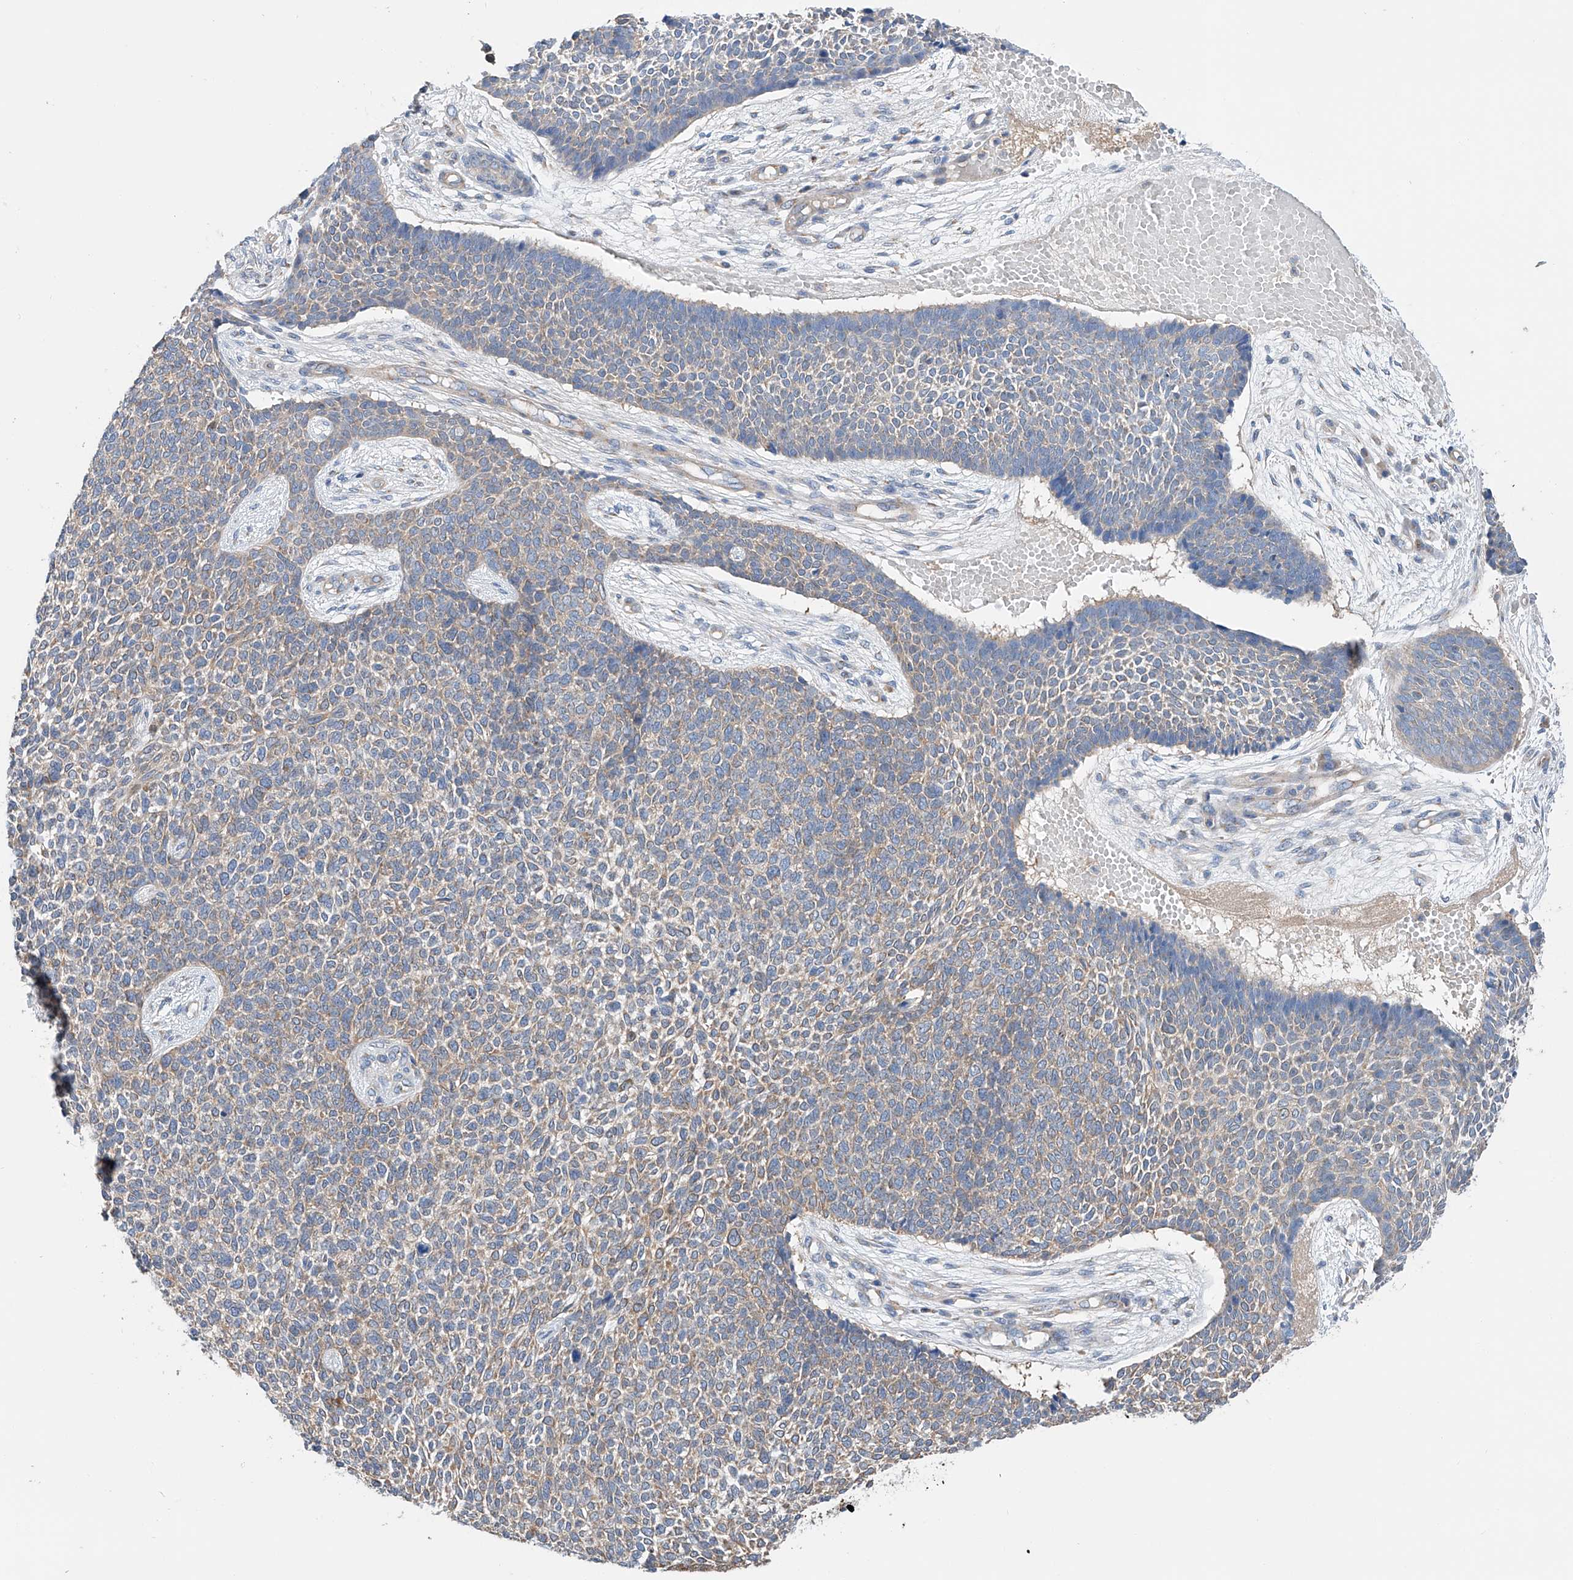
{"staining": {"intensity": "weak", "quantity": ">75%", "location": "cytoplasmic/membranous"}, "tissue": "skin cancer", "cell_type": "Tumor cells", "image_type": "cancer", "snomed": [{"axis": "morphology", "description": "Basal cell carcinoma"}, {"axis": "topography", "description": "Skin"}], "caption": "IHC of skin cancer reveals low levels of weak cytoplasmic/membranous expression in approximately >75% of tumor cells.", "gene": "SLC22A7", "patient": {"sex": "female", "age": 84}}